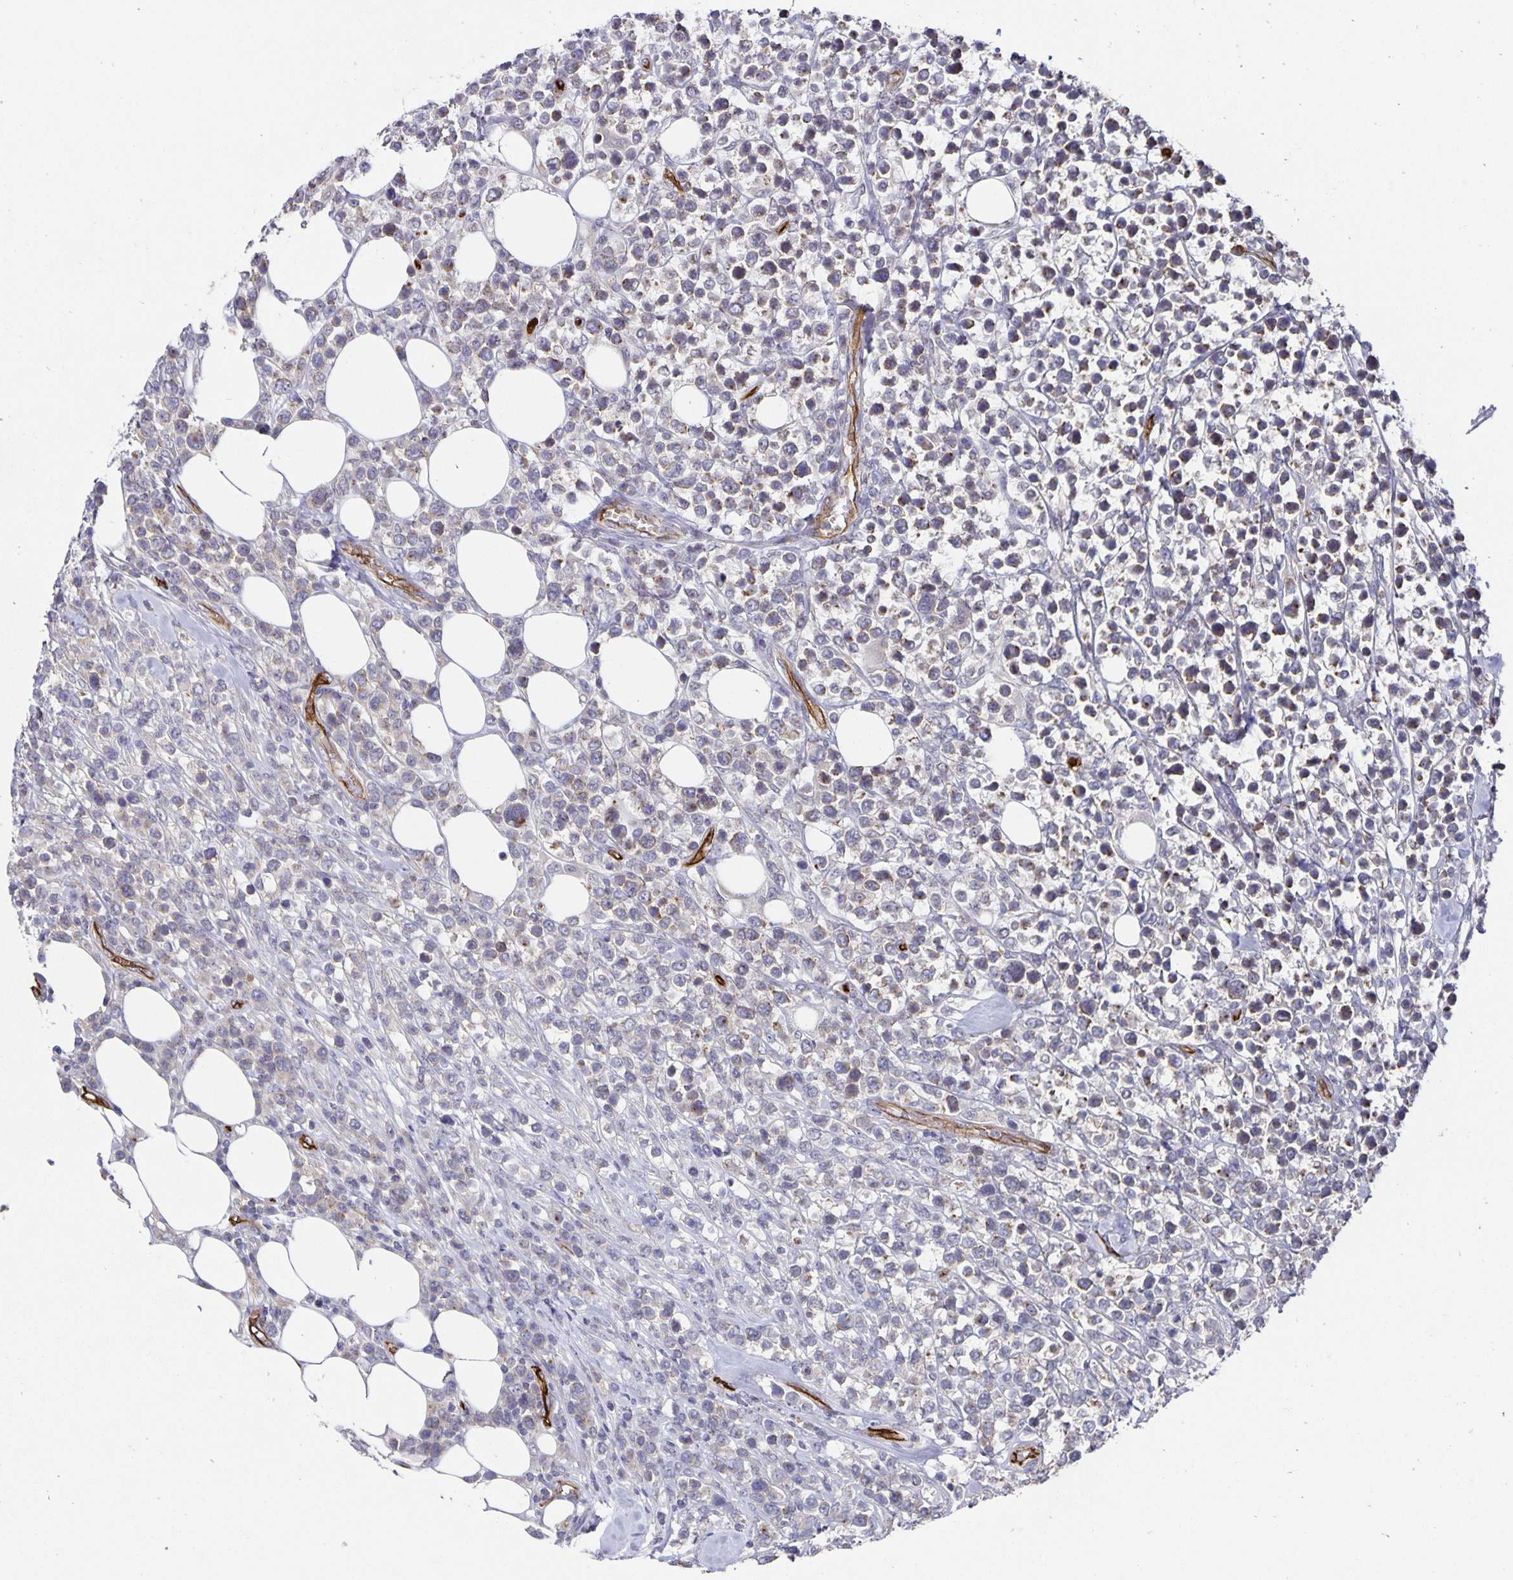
{"staining": {"intensity": "negative", "quantity": "none", "location": "none"}, "tissue": "lymphoma", "cell_type": "Tumor cells", "image_type": "cancer", "snomed": [{"axis": "morphology", "description": "Malignant lymphoma, non-Hodgkin's type, High grade"}, {"axis": "topography", "description": "Soft tissue"}], "caption": "High power microscopy image of an immunohistochemistry (IHC) photomicrograph of lymphoma, revealing no significant positivity in tumor cells.", "gene": "PODXL", "patient": {"sex": "female", "age": 56}}